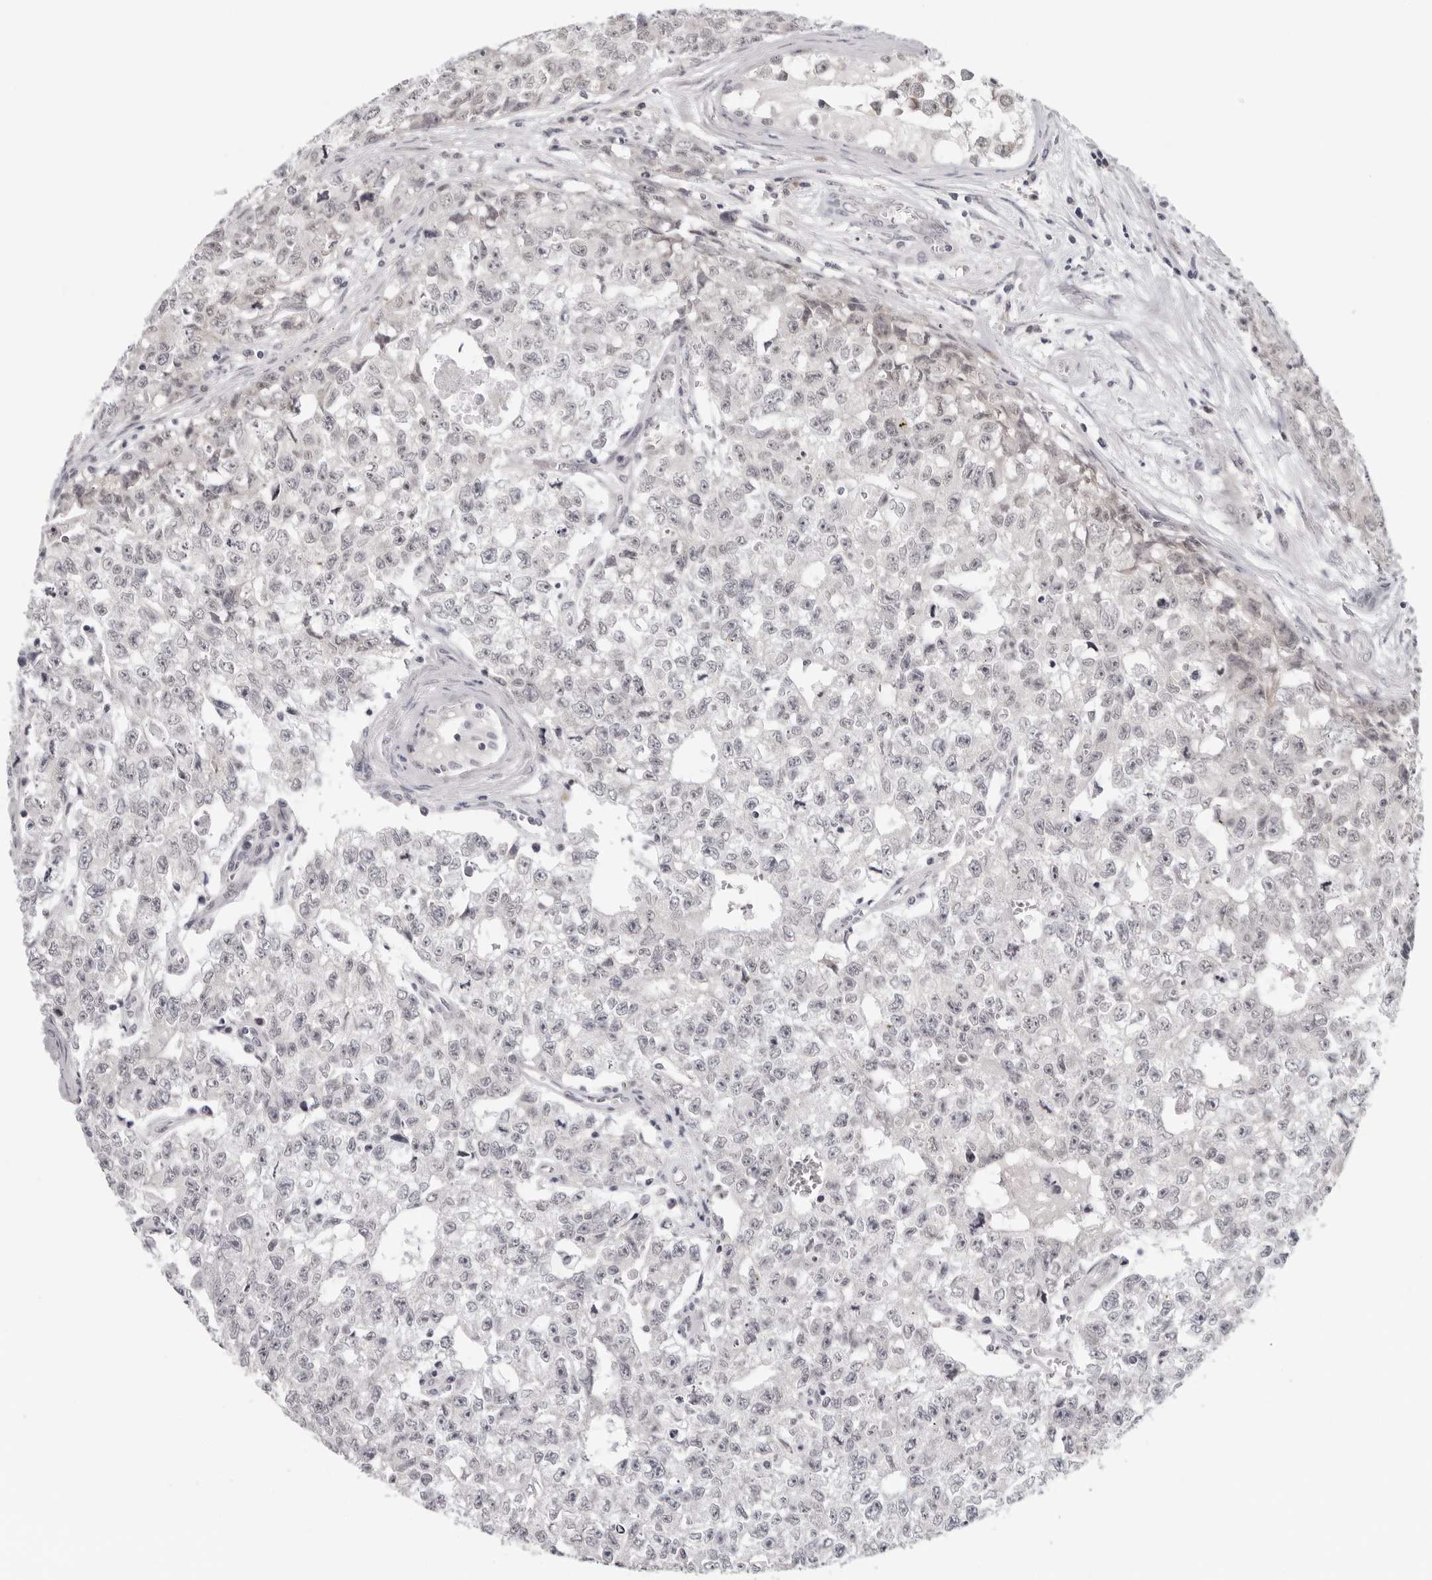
{"staining": {"intensity": "negative", "quantity": "none", "location": "none"}, "tissue": "testis cancer", "cell_type": "Tumor cells", "image_type": "cancer", "snomed": [{"axis": "morphology", "description": "Carcinoma, Embryonal, NOS"}, {"axis": "topography", "description": "Testis"}], "caption": "Immunohistochemistry (IHC) of testis cancer (embryonal carcinoma) demonstrates no expression in tumor cells. The staining is performed using DAB brown chromogen with nuclei counter-stained in using hematoxylin.", "gene": "PRUNE1", "patient": {"sex": "male", "age": 28}}